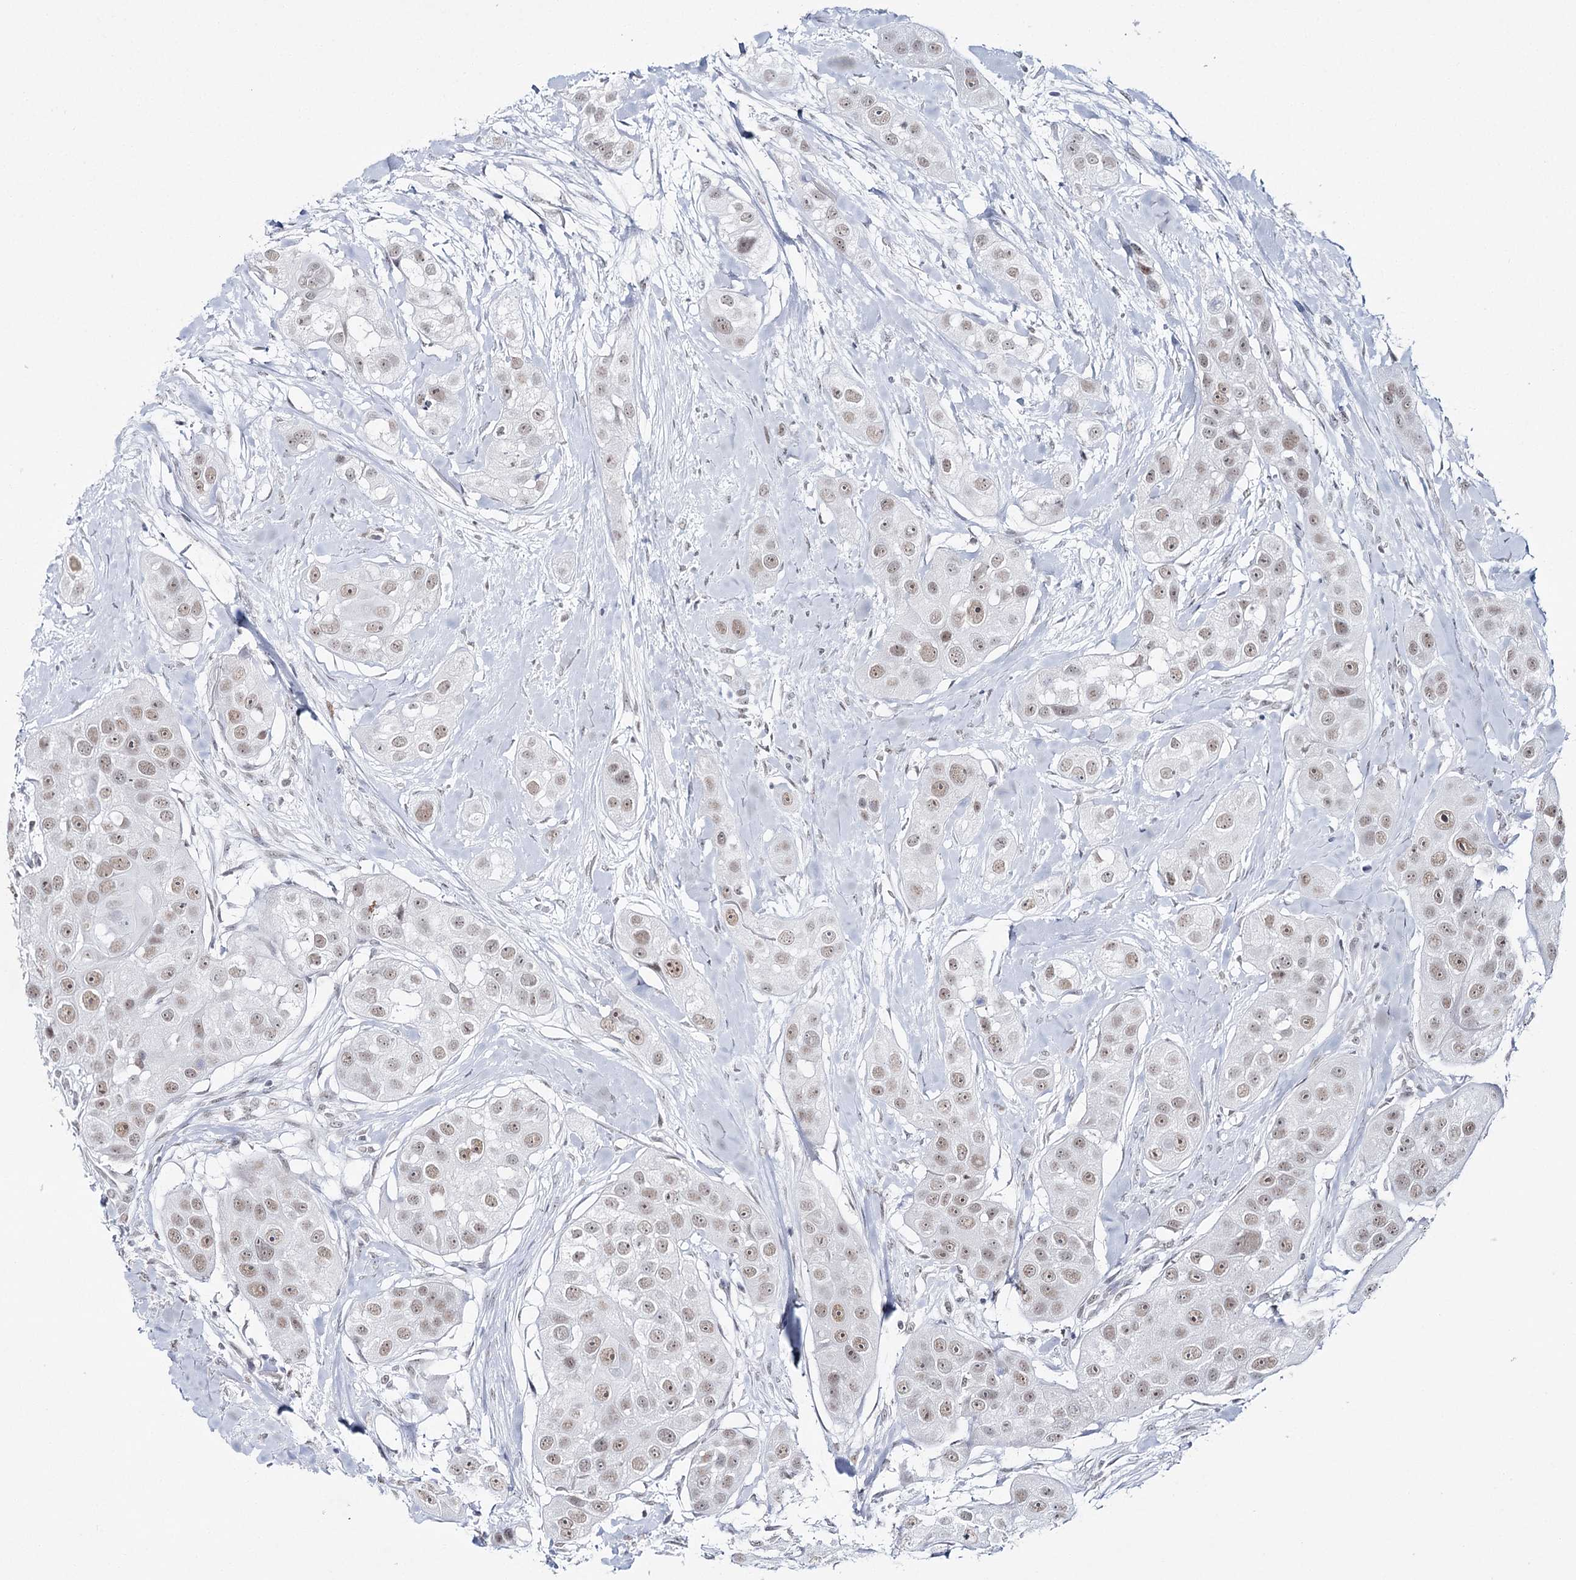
{"staining": {"intensity": "weak", "quantity": ">75%", "location": "nuclear"}, "tissue": "head and neck cancer", "cell_type": "Tumor cells", "image_type": "cancer", "snomed": [{"axis": "morphology", "description": "Normal tissue, NOS"}, {"axis": "morphology", "description": "Squamous cell carcinoma, NOS"}, {"axis": "topography", "description": "Skeletal muscle"}, {"axis": "topography", "description": "Head-Neck"}], "caption": "IHC of human head and neck squamous cell carcinoma demonstrates low levels of weak nuclear expression in approximately >75% of tumor cells. The protein is shown in brown color, while the nuclei are stained blue.", "gene": "ZC3H8", "patient": {"sex": "male", "age": 51}}